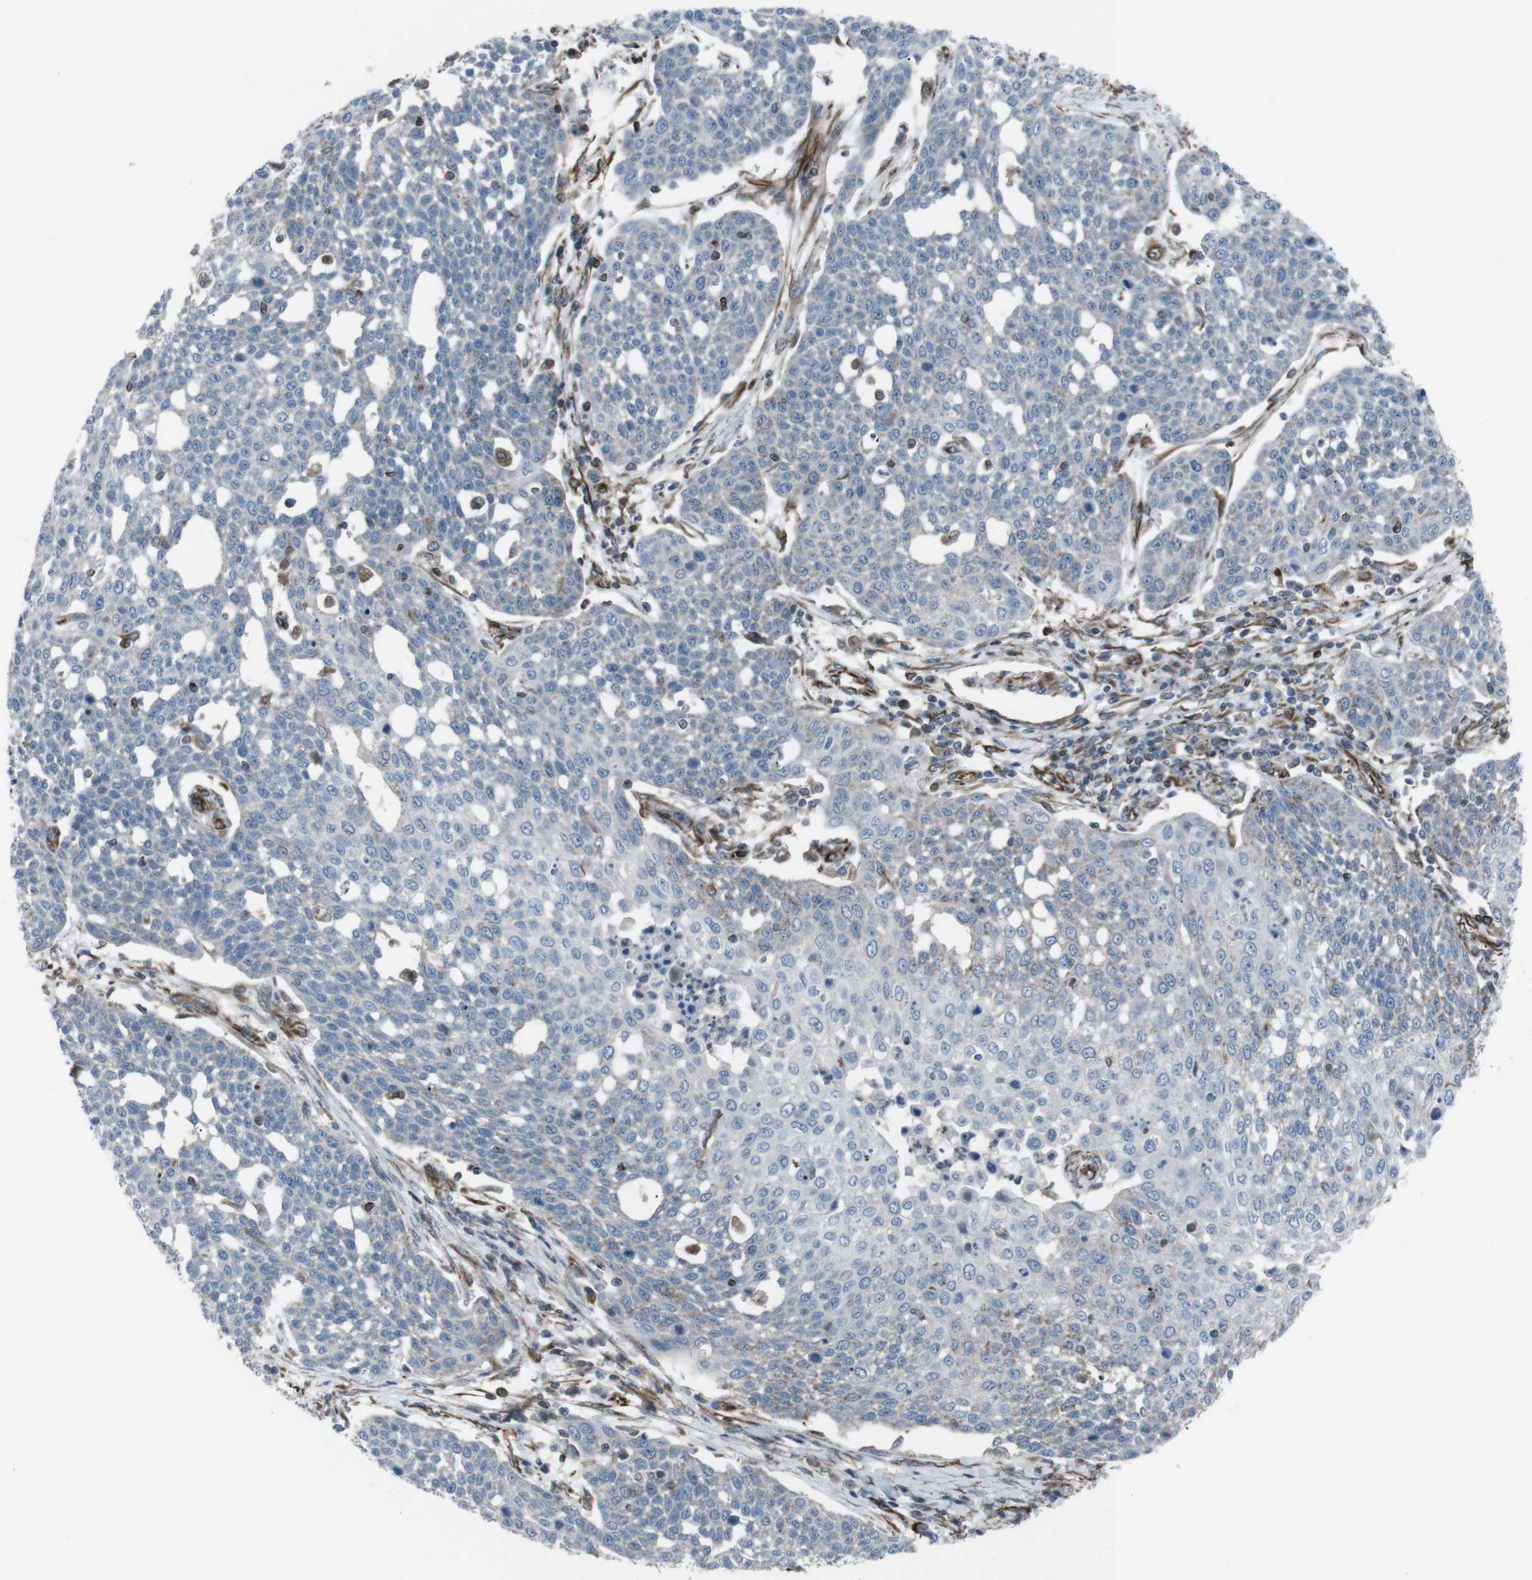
{"staining": {"intensity": "negative", "quantity": "none", "location": "none"}, "tissue": "cervical cancer", "cell_type": "Tumor cells", "image_type": "cancer", "snomed": [{"axis": "morphology", "description": "Squamous cell carcinoma, NOS"}, {"axis": "topography", "description": "Cervix"}], "caption": "Squamous cell carcinoma (cervical) was stained to show a protein in brown. There is no significant expression in tumor cells.", "gene": "TMEM141", "patient": {"sex": "female", "age": 34}}